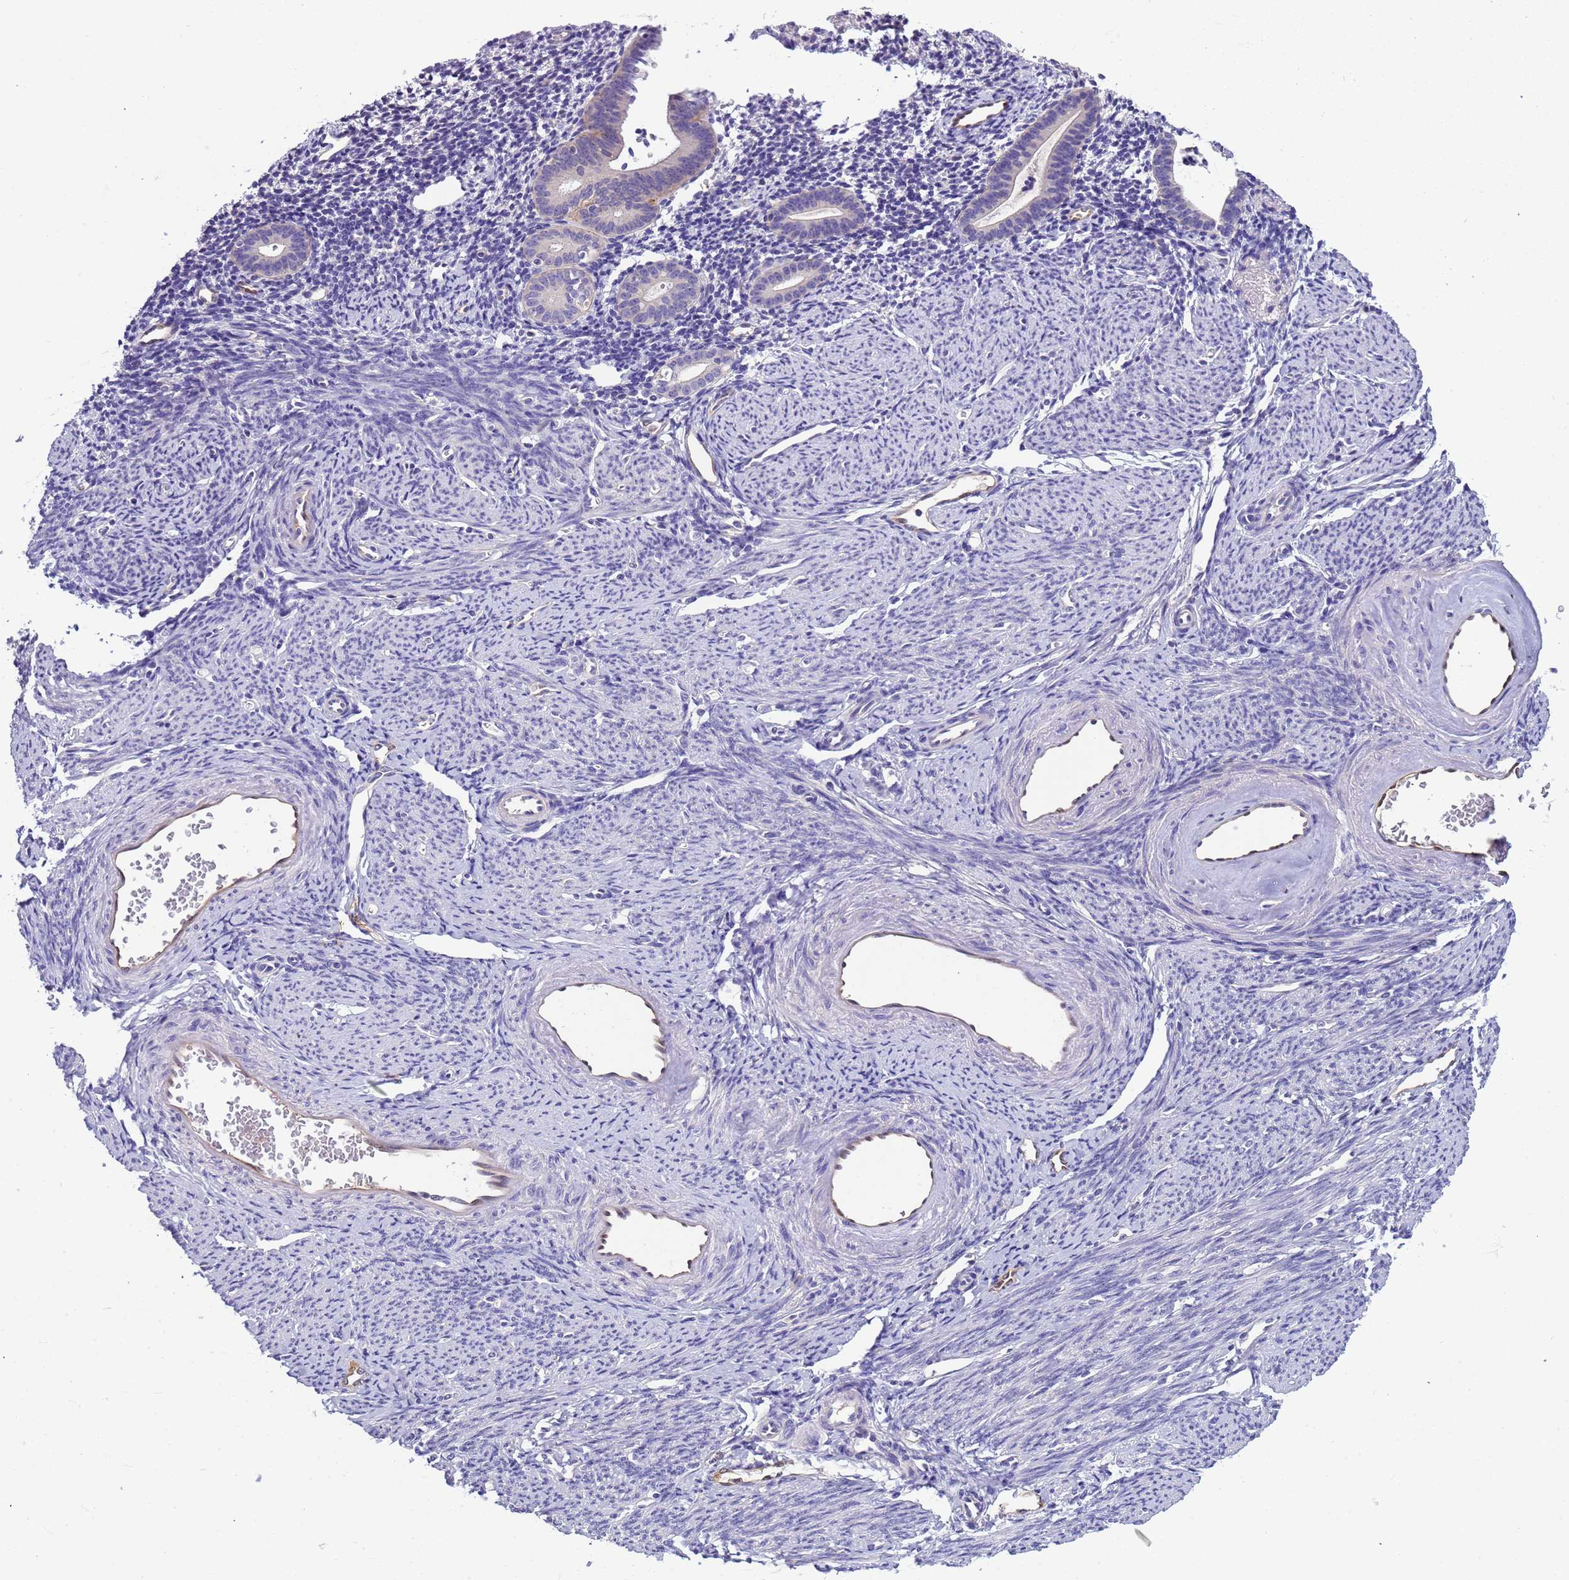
{"staining": {"intensity": "negative", "quantity": "none", "location": "none"}, "tissue": "endometrium", "cell_type": "Cells in endometrial stroma", "image_type": "normal", "snomed": [{"axis": "morphology", "description": "Normal tissue, NOS"}, {"axis": "topography", "description": "Endometrium"}], "caption": "This photomicrograph is of benign endometrium stained with immunohistochemistry (IHC) to label a protein in brown with the nuclei are counter-stained blue. There is no staining in cells in endometrial stroma.", "gene": "PLCXD3", "patient": {"sex": "female", "age": 56}}